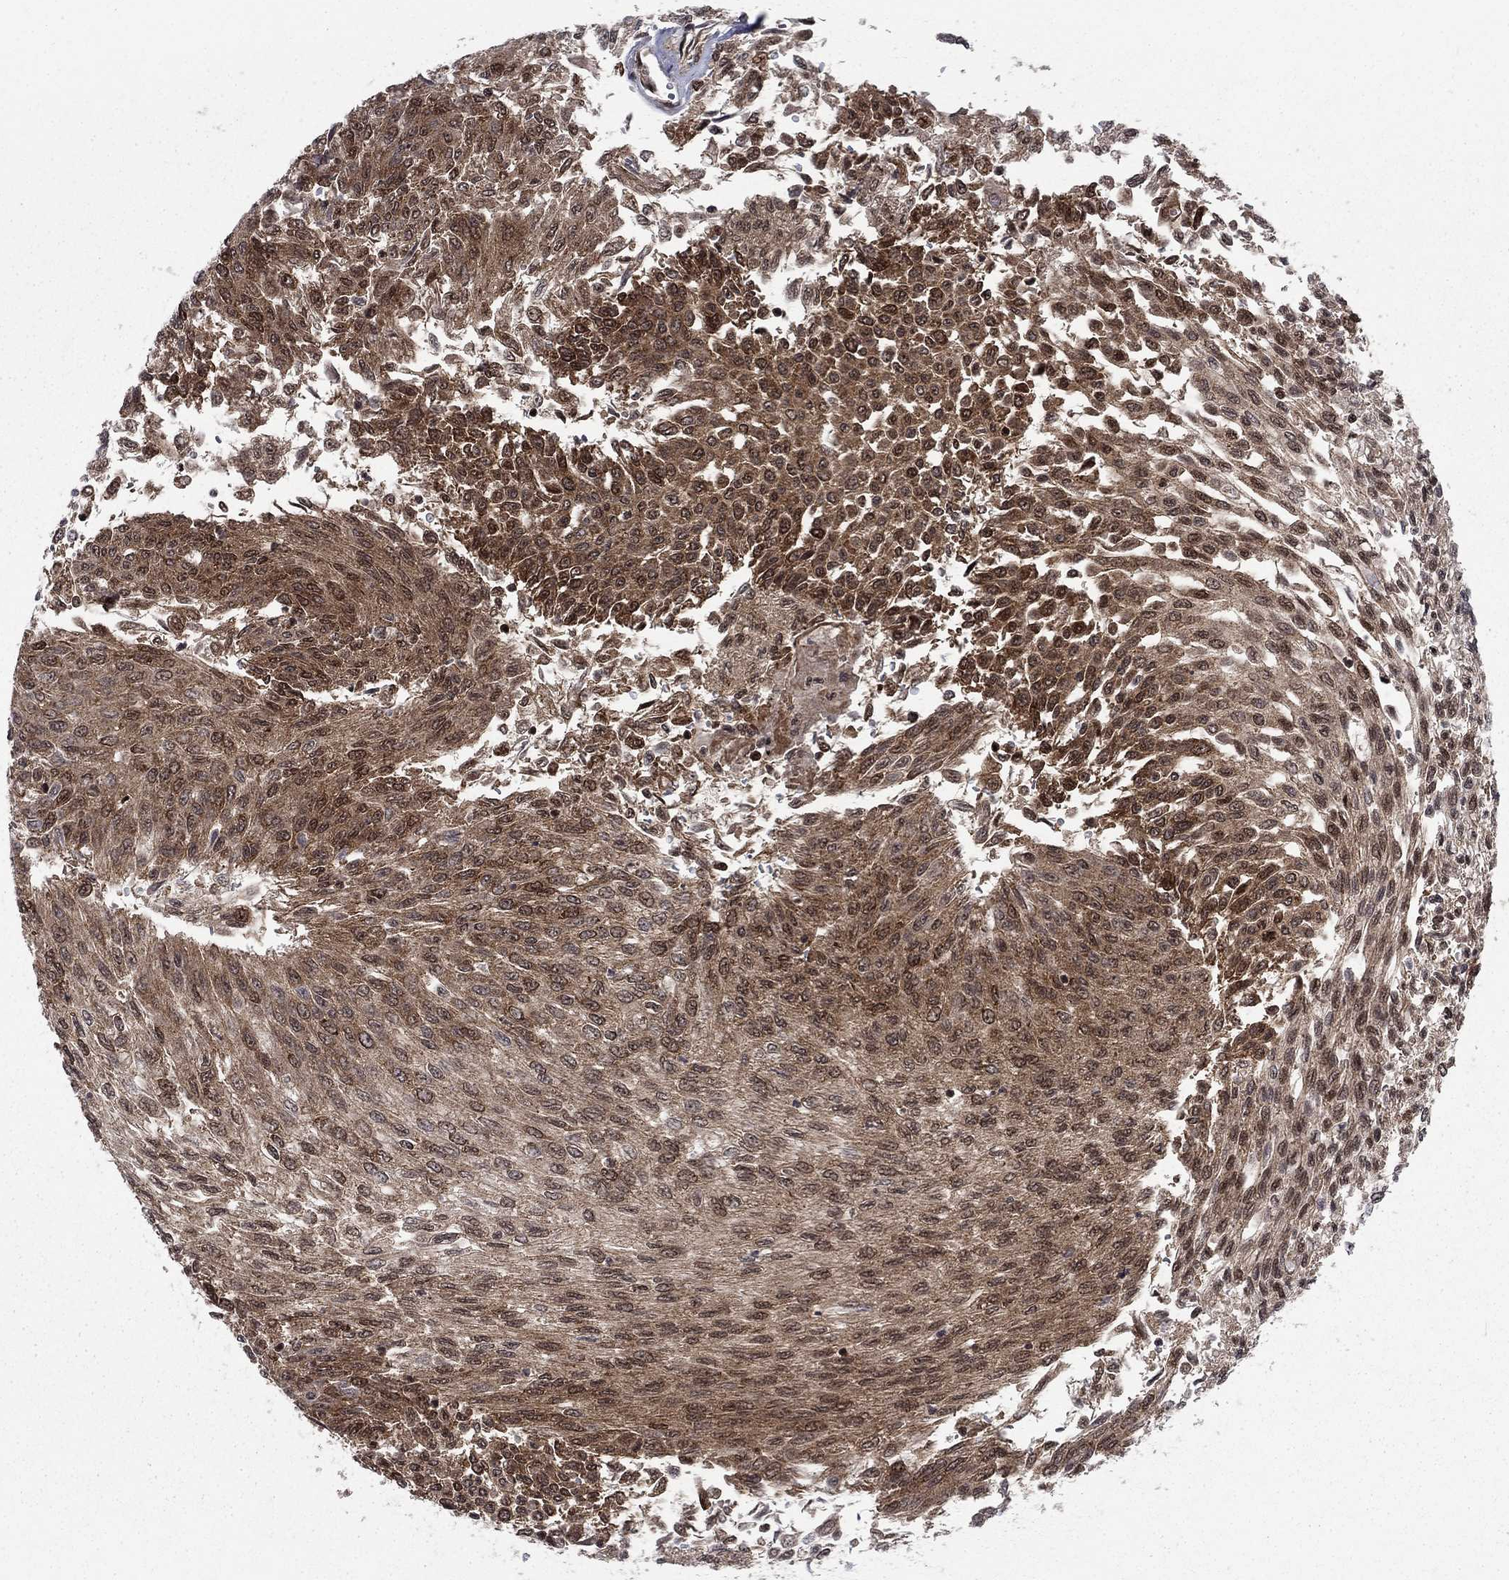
{"staining": {"intensity": "moderate", "quantity": "25%-75%", "location": "cytoplasmic/membranous"}, "tissue": "urothelial cancer", "cell_type": "Tumor cells", "image_type": "cancer", "snomed": [{"axis": "morphology", "description": "Urothelial carcinoma, Low grade"}, {"axis": "topography", "description": "Urinary bladder"}], "caption": "Urothelial cancer tissue reveals moderate cytoplasmic/membranous positivity in approximately 25%-75% of tumor cells", "gene": "DNAJA1", "patient": {"sex": "male", "age": 78}}